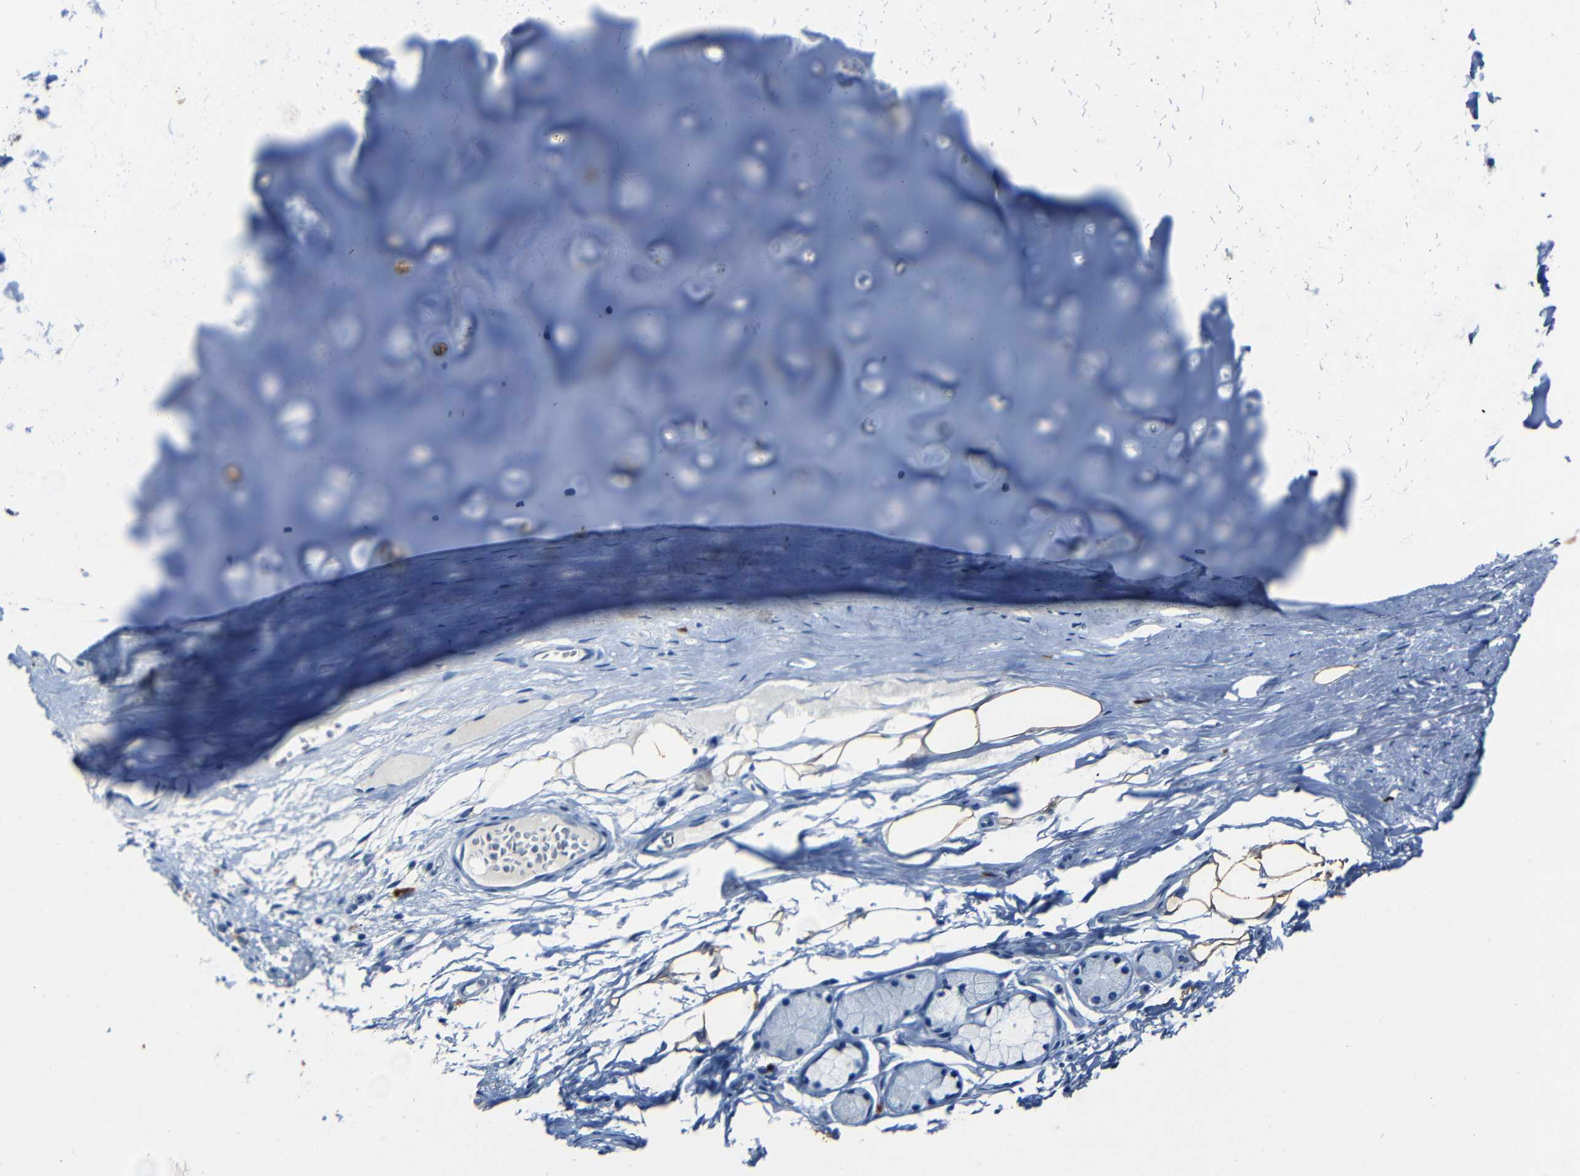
{"staining": {"intensity": "moderate", "quantity": ">75%", "location": "cytoplasmic/membranous"}, "tissue": "adipose tissue", "cell_type": "Adipocytes", "image_type": "normal", "snomed": [{"axis": "morphology", "description": "Normal tissue, NOS"}, {"axis": "topography", "description": "Cartilage tissue"}, {"axis": "topography", "description": "Bronchus"}], "caption": "Moderate cytoplasmic/membranous protein expression is identified in approximately >75% of adipocytes in adipose tissue. Ihc stains the protein of interest in brown and the nuclei are stained blue.", "gene": "CLDN11", "patient": {"sex": "female", "age": 73}}